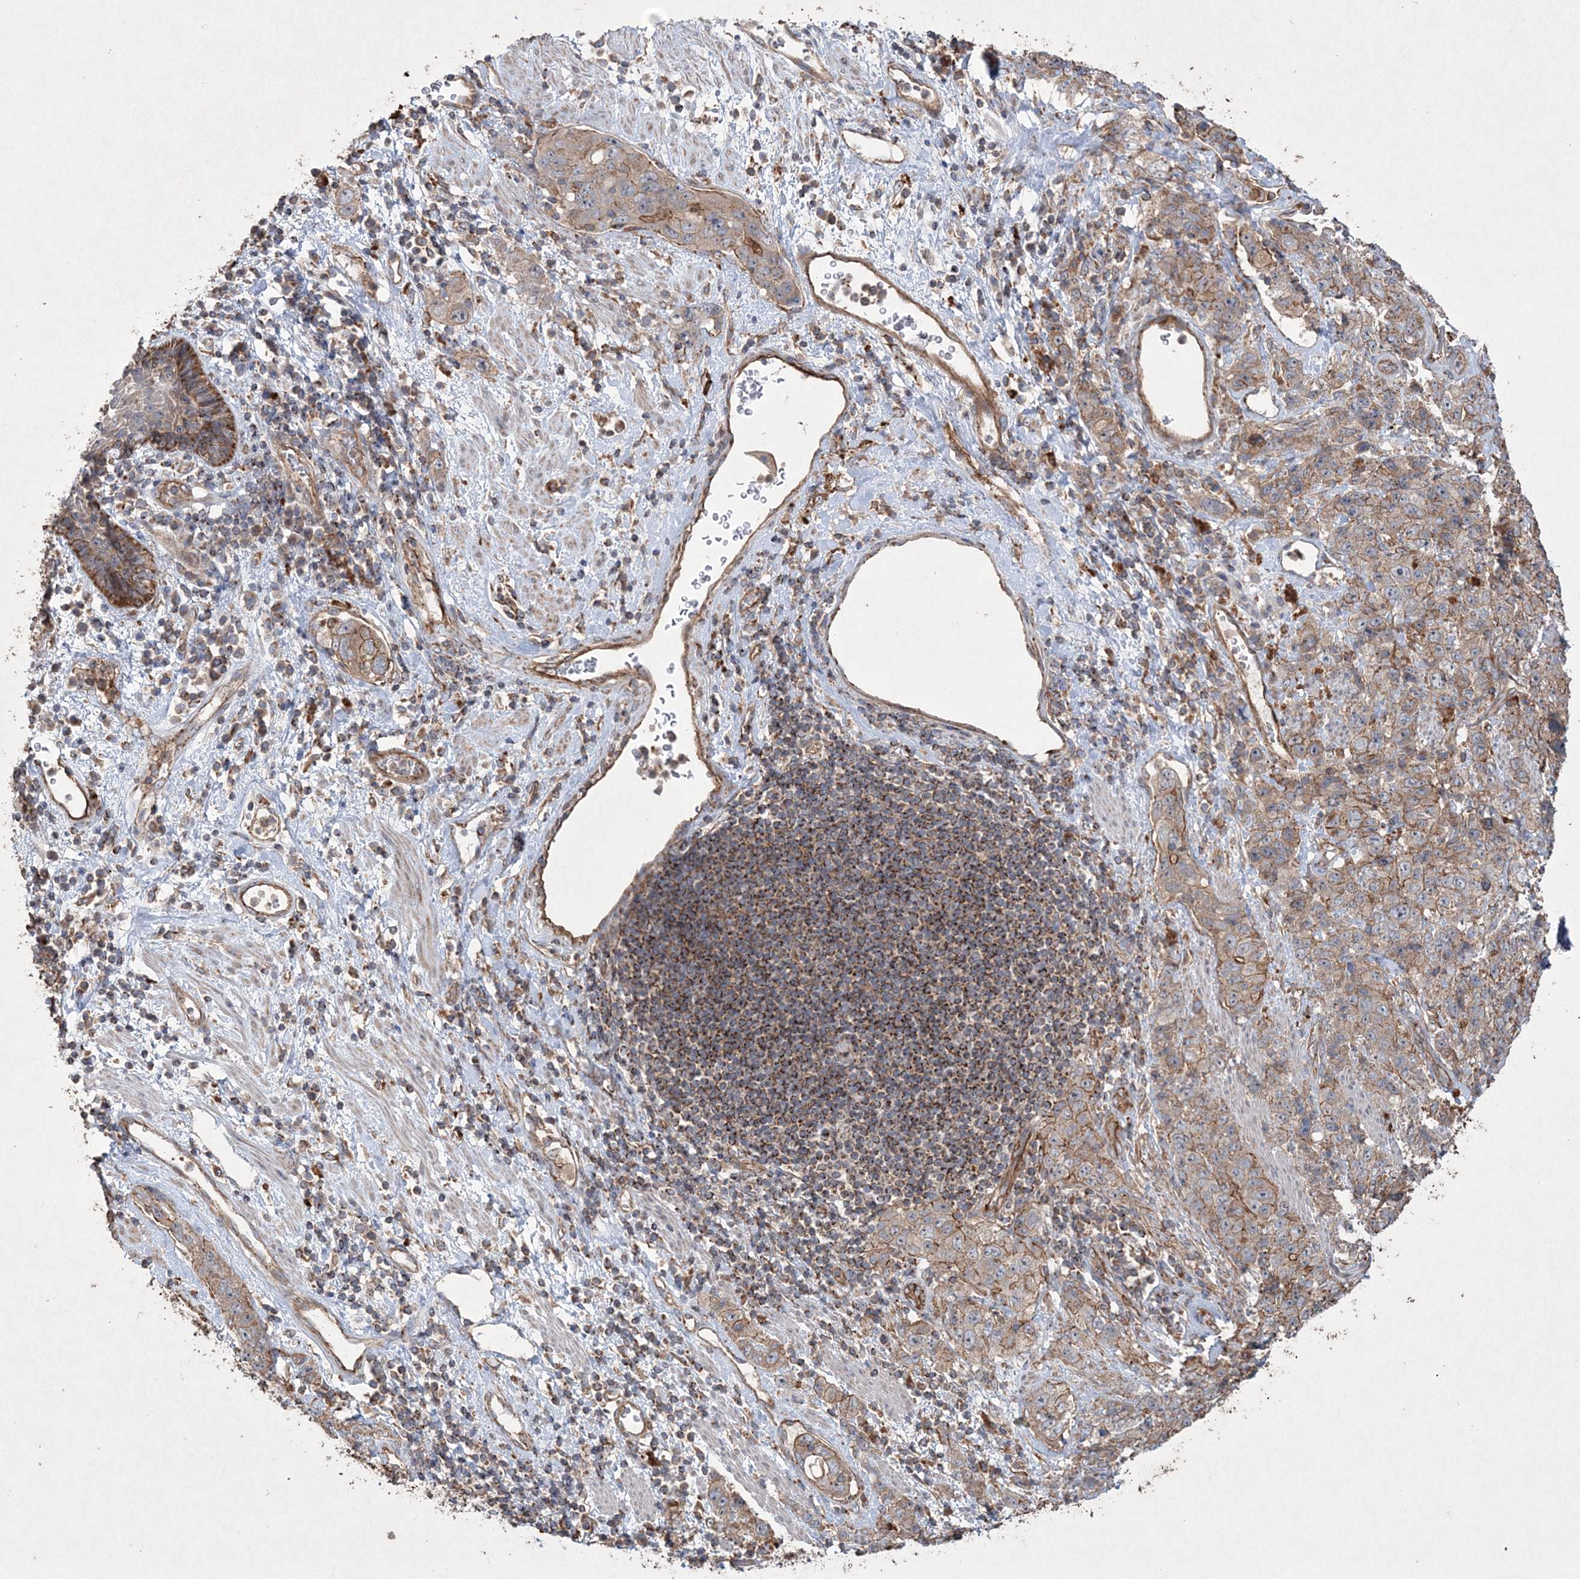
{"staining": {"intensity": "moderate", "quantity": ">75%", "location": "cytoplasmic/membranous"}, "tissue": "stomach cancer", "cell_type": "Tumor cells", "image_type": "cancer", "snomed": [{"axis": "morphology", "description": "Adenocarcinoma, NOS"}, {"axis": "topography", "description": "Stomach"}], "caption": "A medium amount of moderate cytoplasmic/membranous staining is seen in approximately >75% of tumor cells in adenocarcinoma (stomach) tissue.", "gene": "TTC7A", "patient": {"sex": "male", "age": 48}}